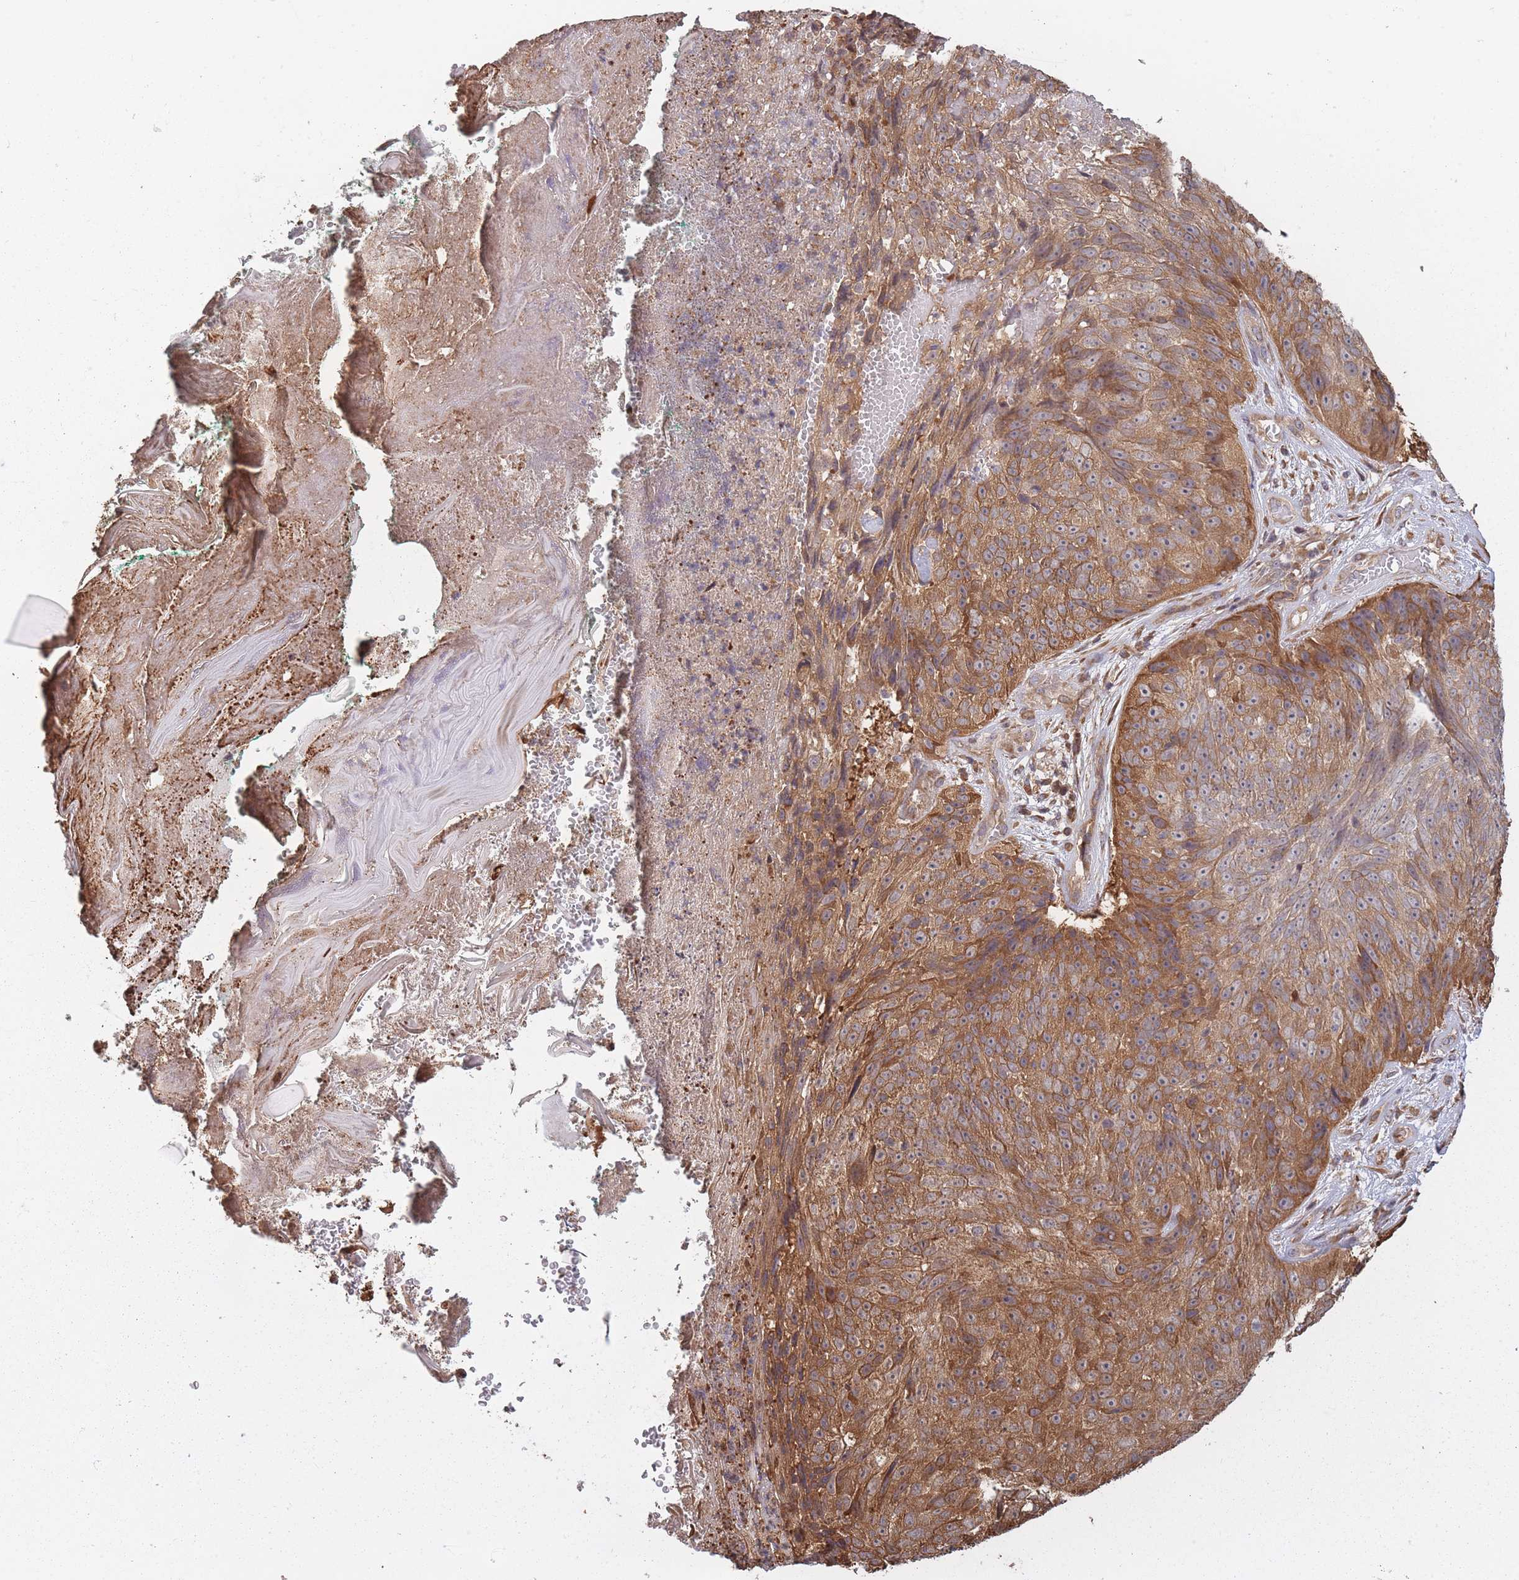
{"staining": {"intensity": "moderate", "quantity": ">75%", "location": "cytoplasmic/membranous"}, "tissue": "skin cancer", "cell_type": "Tumor cells", "image_type": "cancer", "snomed": [{"axis": "morphology", "description": "Squamous cell carcinoma, NOS"}, {"axis": "topography", "description": "Skin"}], "caption": "A histopathology image showing moderate cytoplasmic/membranous expression in about >75% of tumor cells in squamous cell carcinoma (skin), as visualized by brown immunohistochemical staining.", "gene": "ARL13B", "patient": {"sex": "female", "age": 87}}